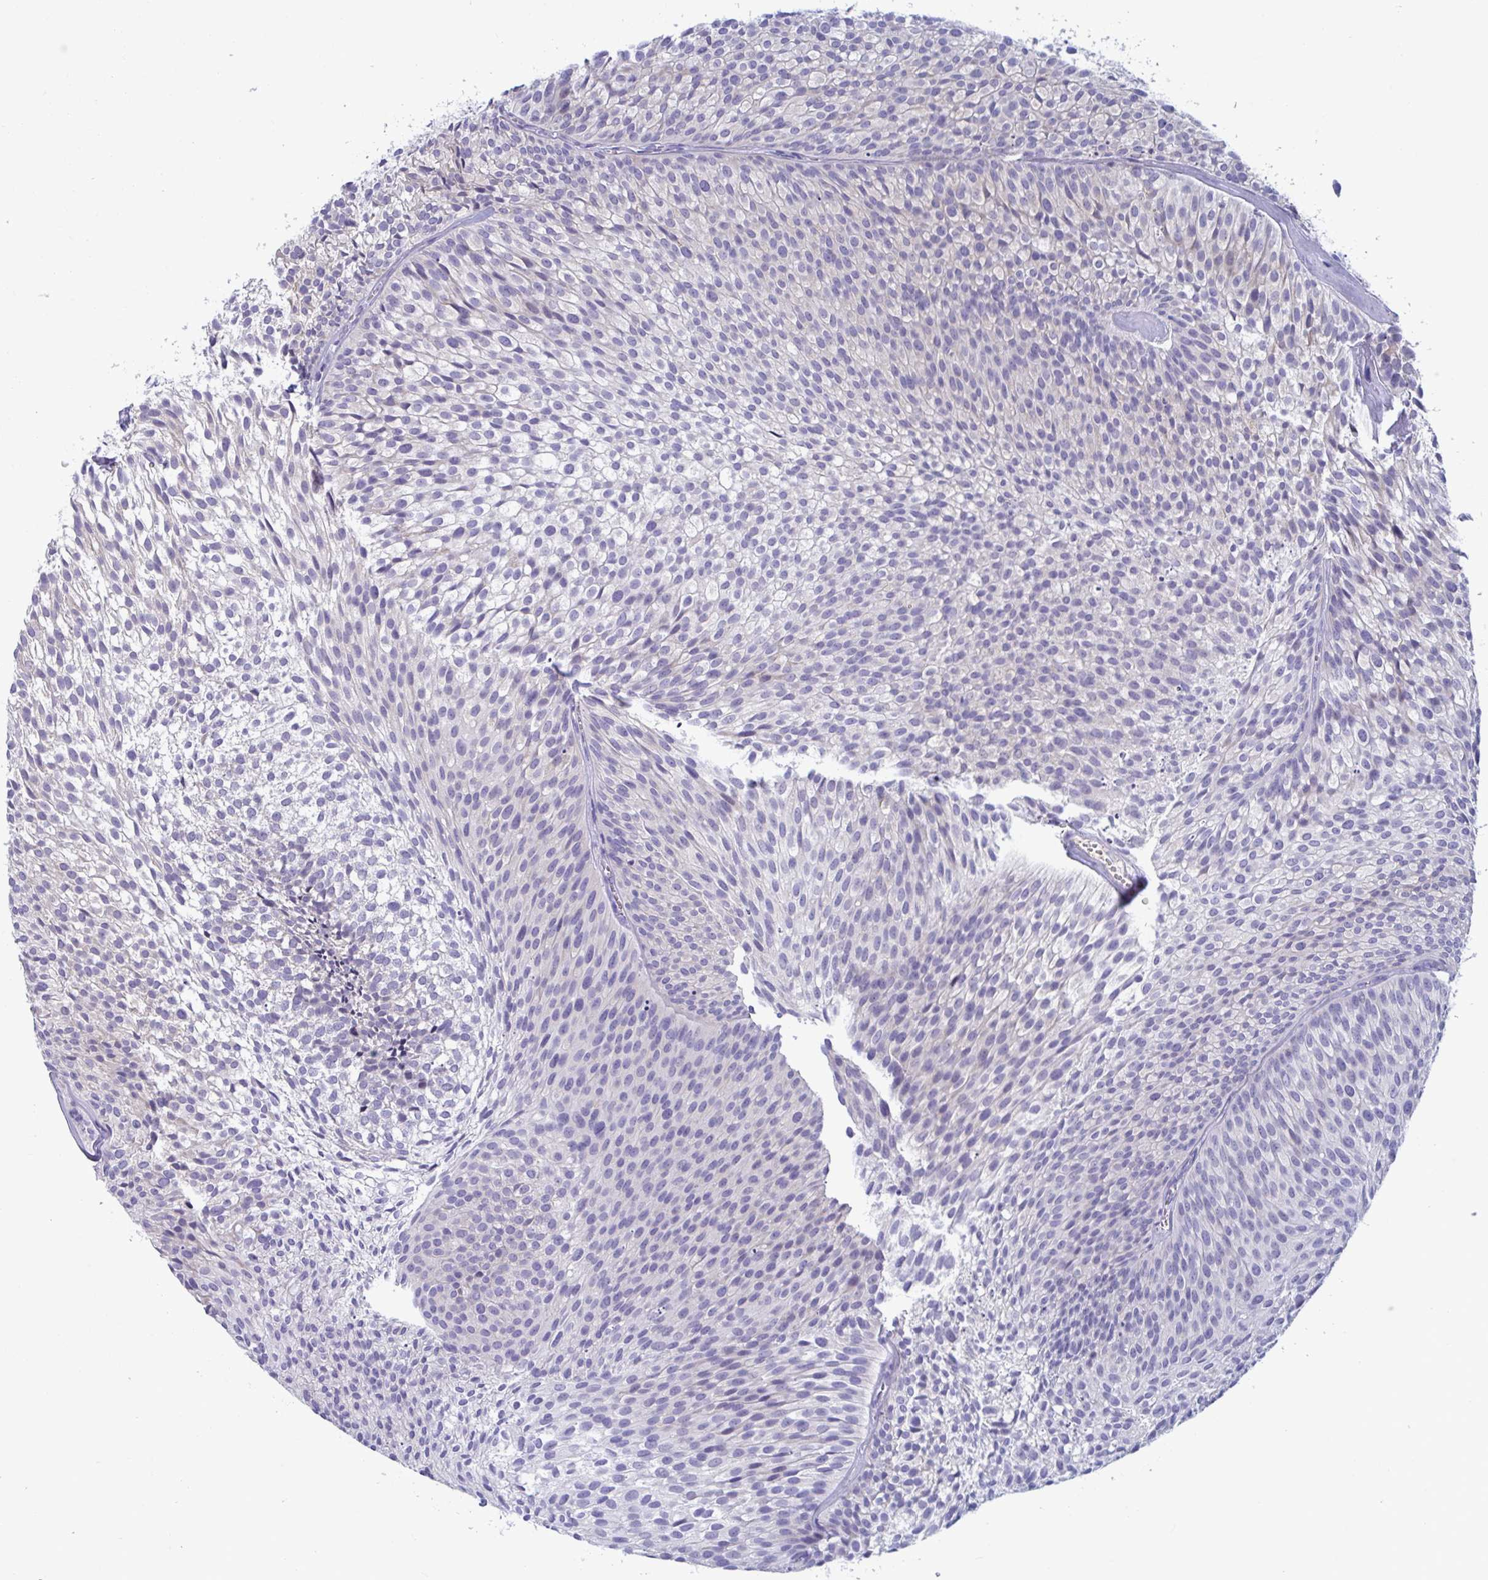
{"staining": {"intensity": "negative", "quantity": "none", "location": "none"}, "tissue": "urothelial cancer", "cell_type": "Tumor cells", "image_type": "cancer", "snomed": [{"axis": "morphology", "description": "Urothelial carcinoma, Low grade"}, {"axis": "topography", "description": "Urinary bladder"}], "caption": "Immunohistochemistry (IHC) of urothelial cancer exhibits no expression in tumor cells.", "gene": "MS4A14", "patient": {"sex": "male", "age": 91}}